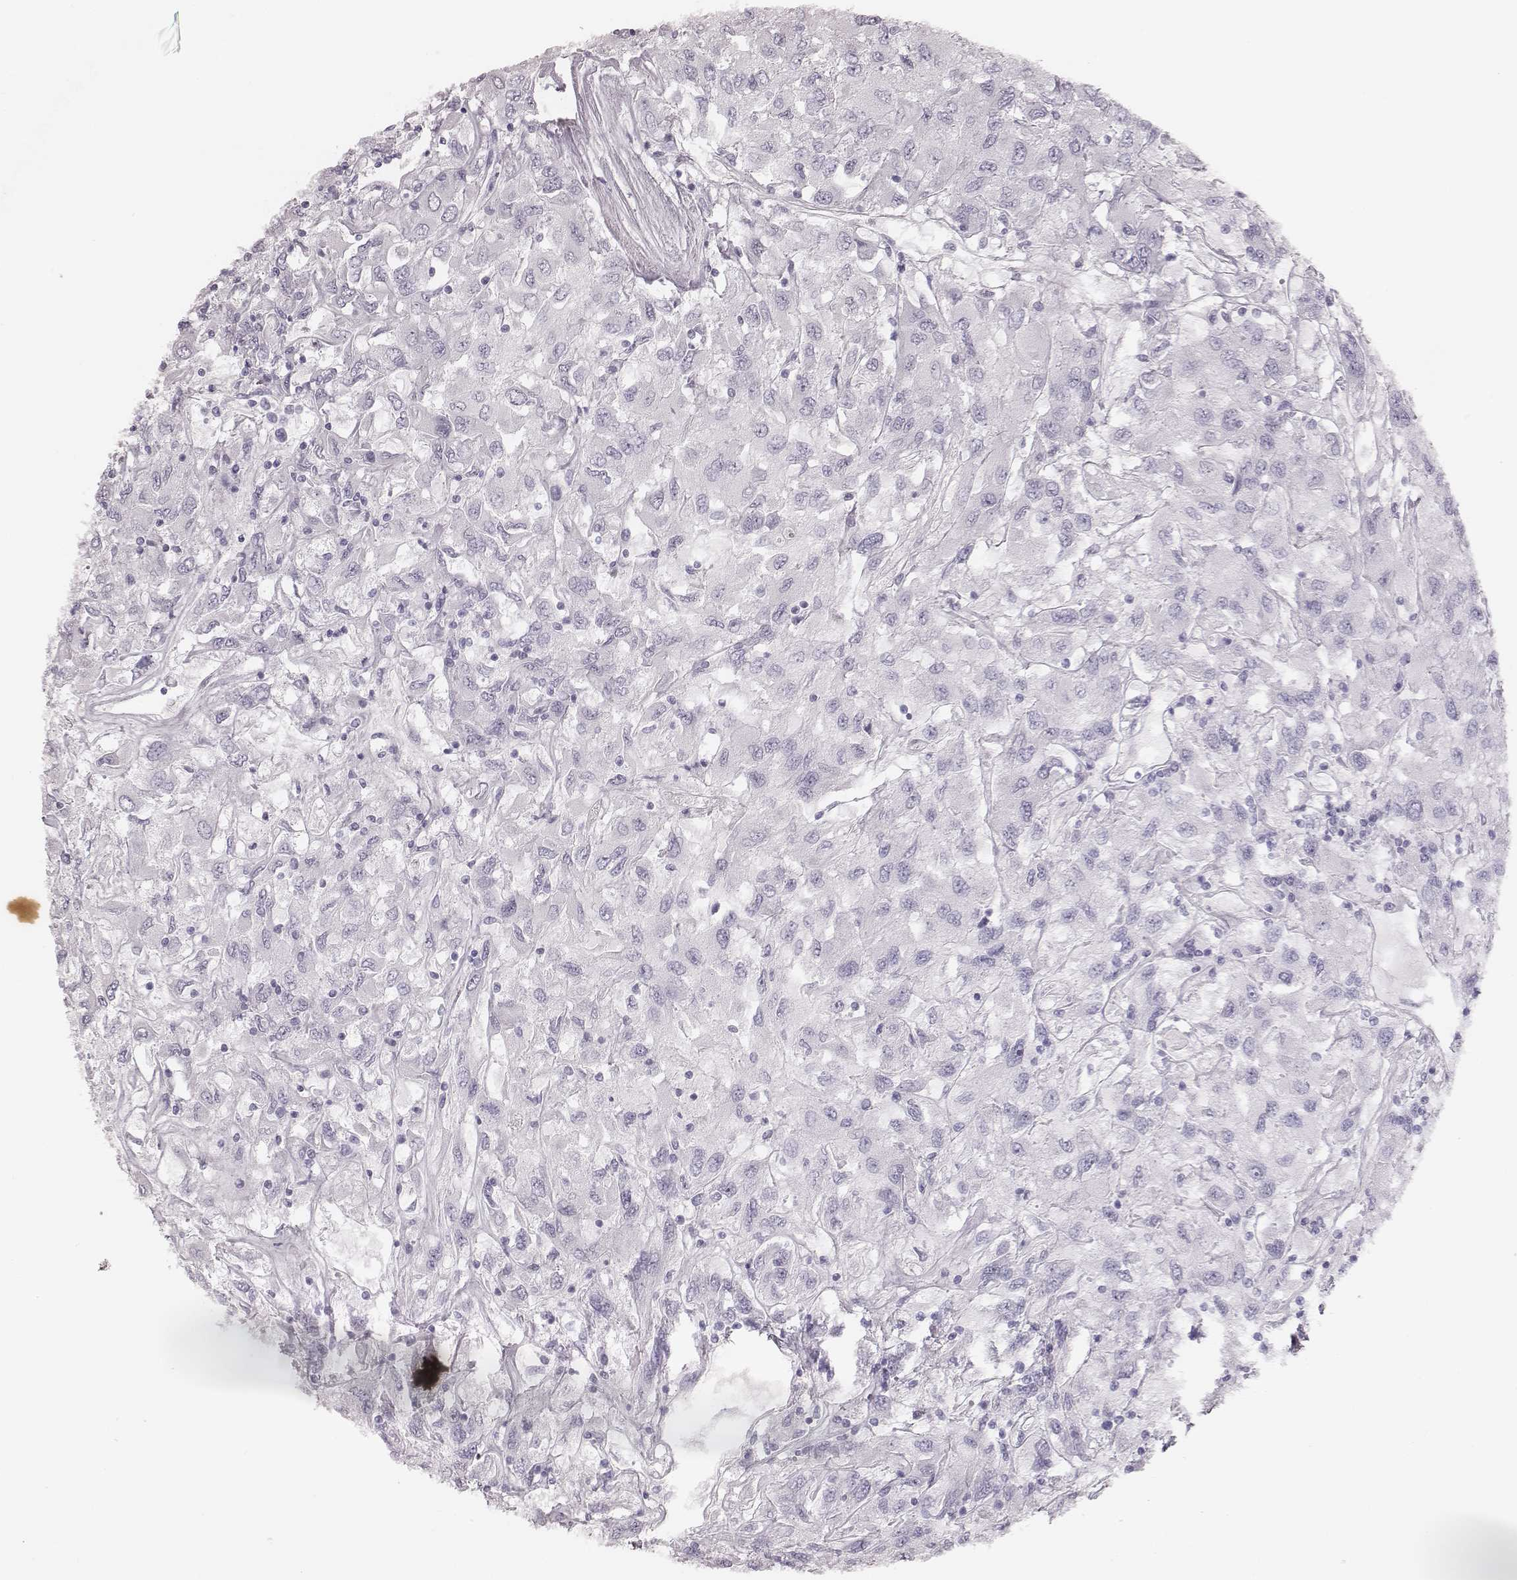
{"staining": {"intensity": "negative", "quantity": "none", "location": "none"}, "tissue": "renal cancer", "cell_type": "Tumor cells", "image_type": "cancer", "snomed": [{"axis": "morphology", "description": "Adenocarcinoma, NOS"}, {"axis": "topography", "description": "Kidney"}], "caption": "IHC histopathology image of renal adenocarcinoma stained for a protein (brown), which shows no staining in tumor cells.", "gene": "TUFM", "patient": {"sex": "female", "age": 76}}